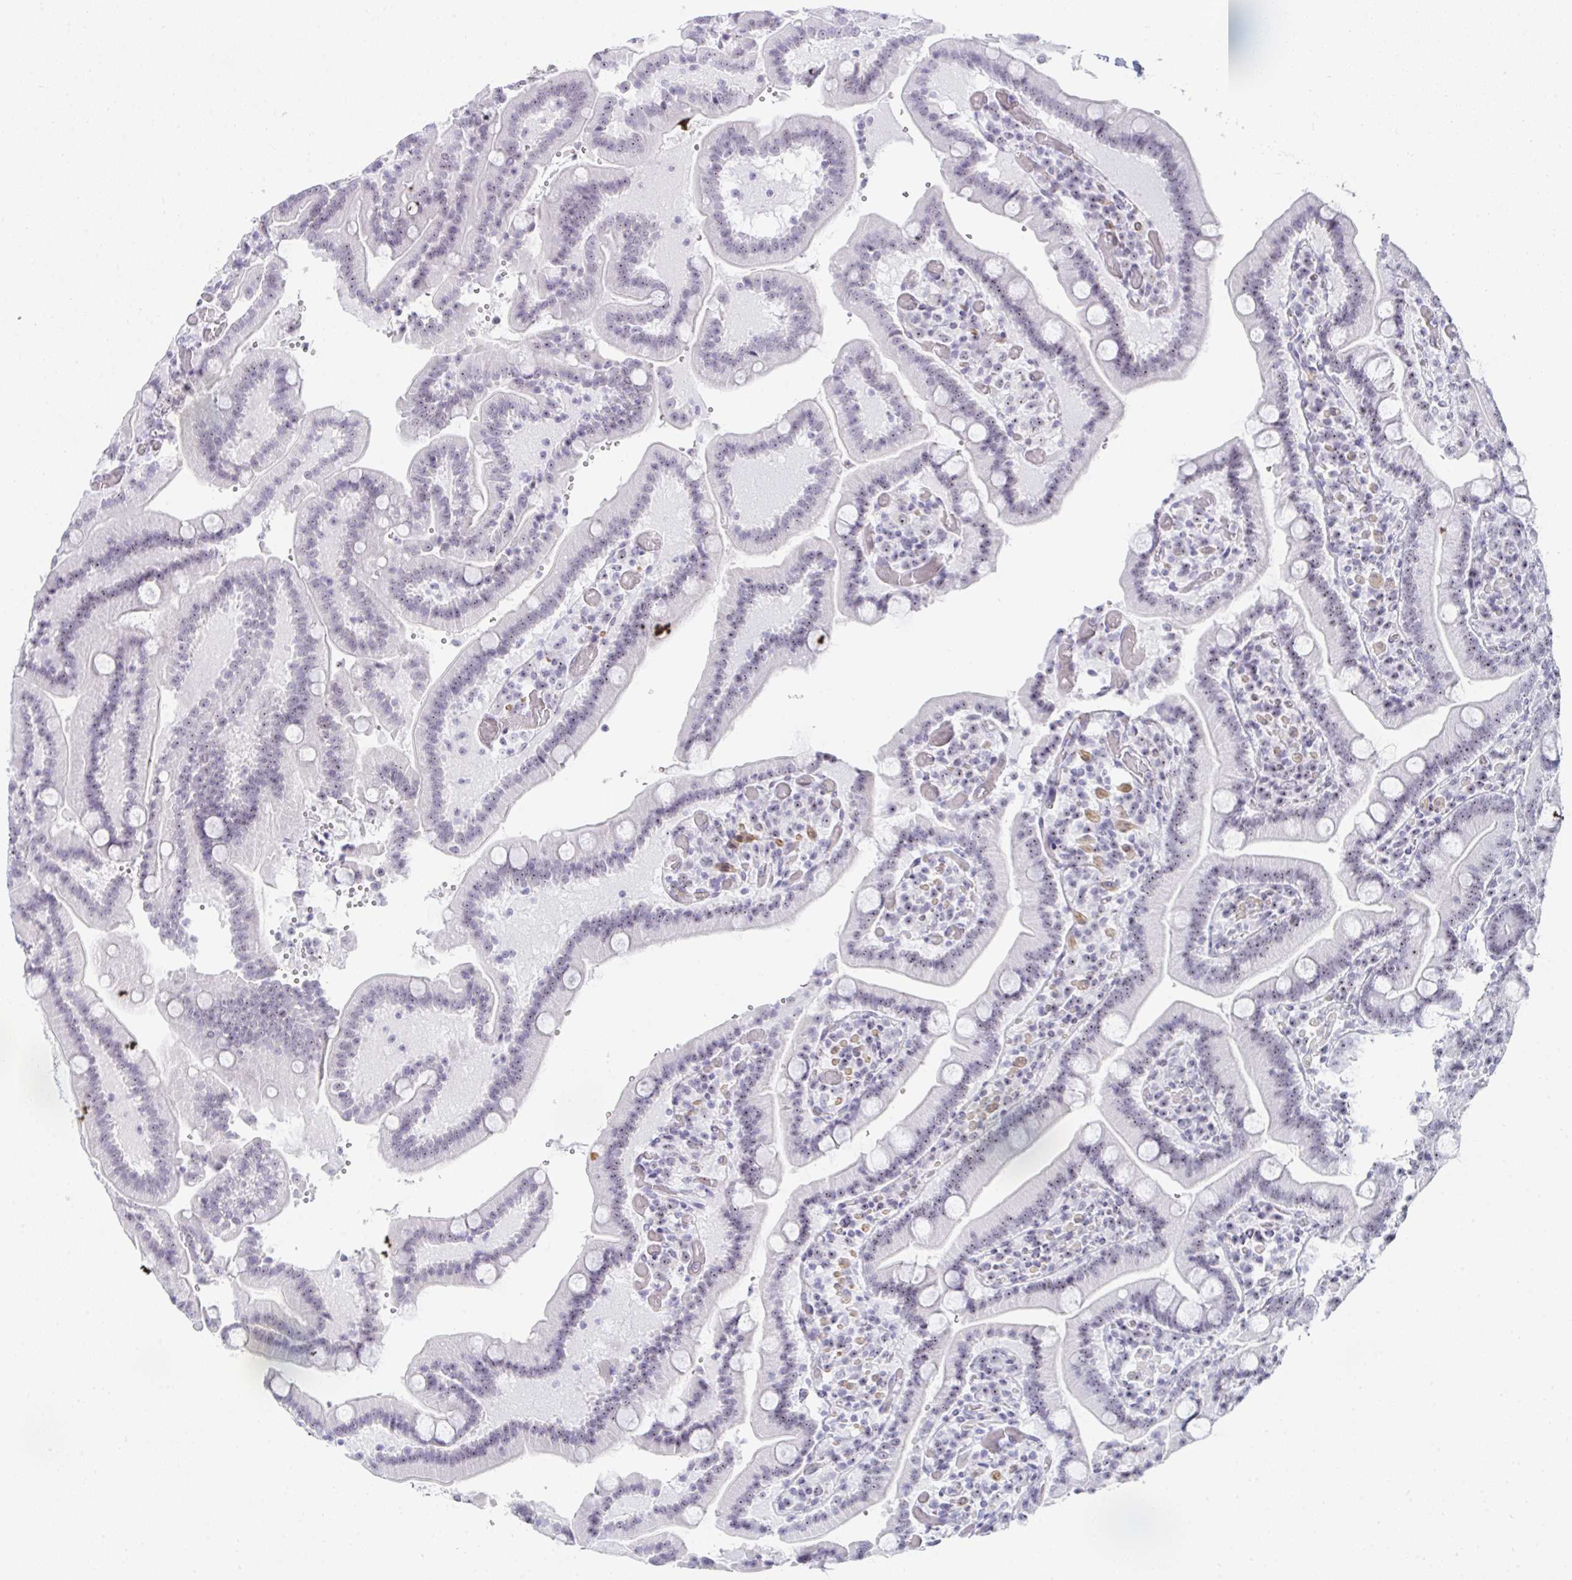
{"staining": {"intensity": "moderate", "quantity": "25%-75%", "location": "nuclear"}, "tissue": "duodenum", "cell_type": "Glandular cells", "image_type": "normal", "snomed": [{"axis": "morphology", "description": "Normal tissue, NOS"}, {"axis": "topography", "description": "Duodenum"}], "caption": "High-power microscopy captured an IHC image of normal duodenum, revealing moderate nuclear positivity in about 25%-75% of glandular cells. (Stains: DAB (3,3'-diaminobenzidine) in brown, nuclei in blue, Microscopy: brightfield microscopy at high magnification).", "gene": "NOP10", "patient": {"sex": "female", "age": 62}}